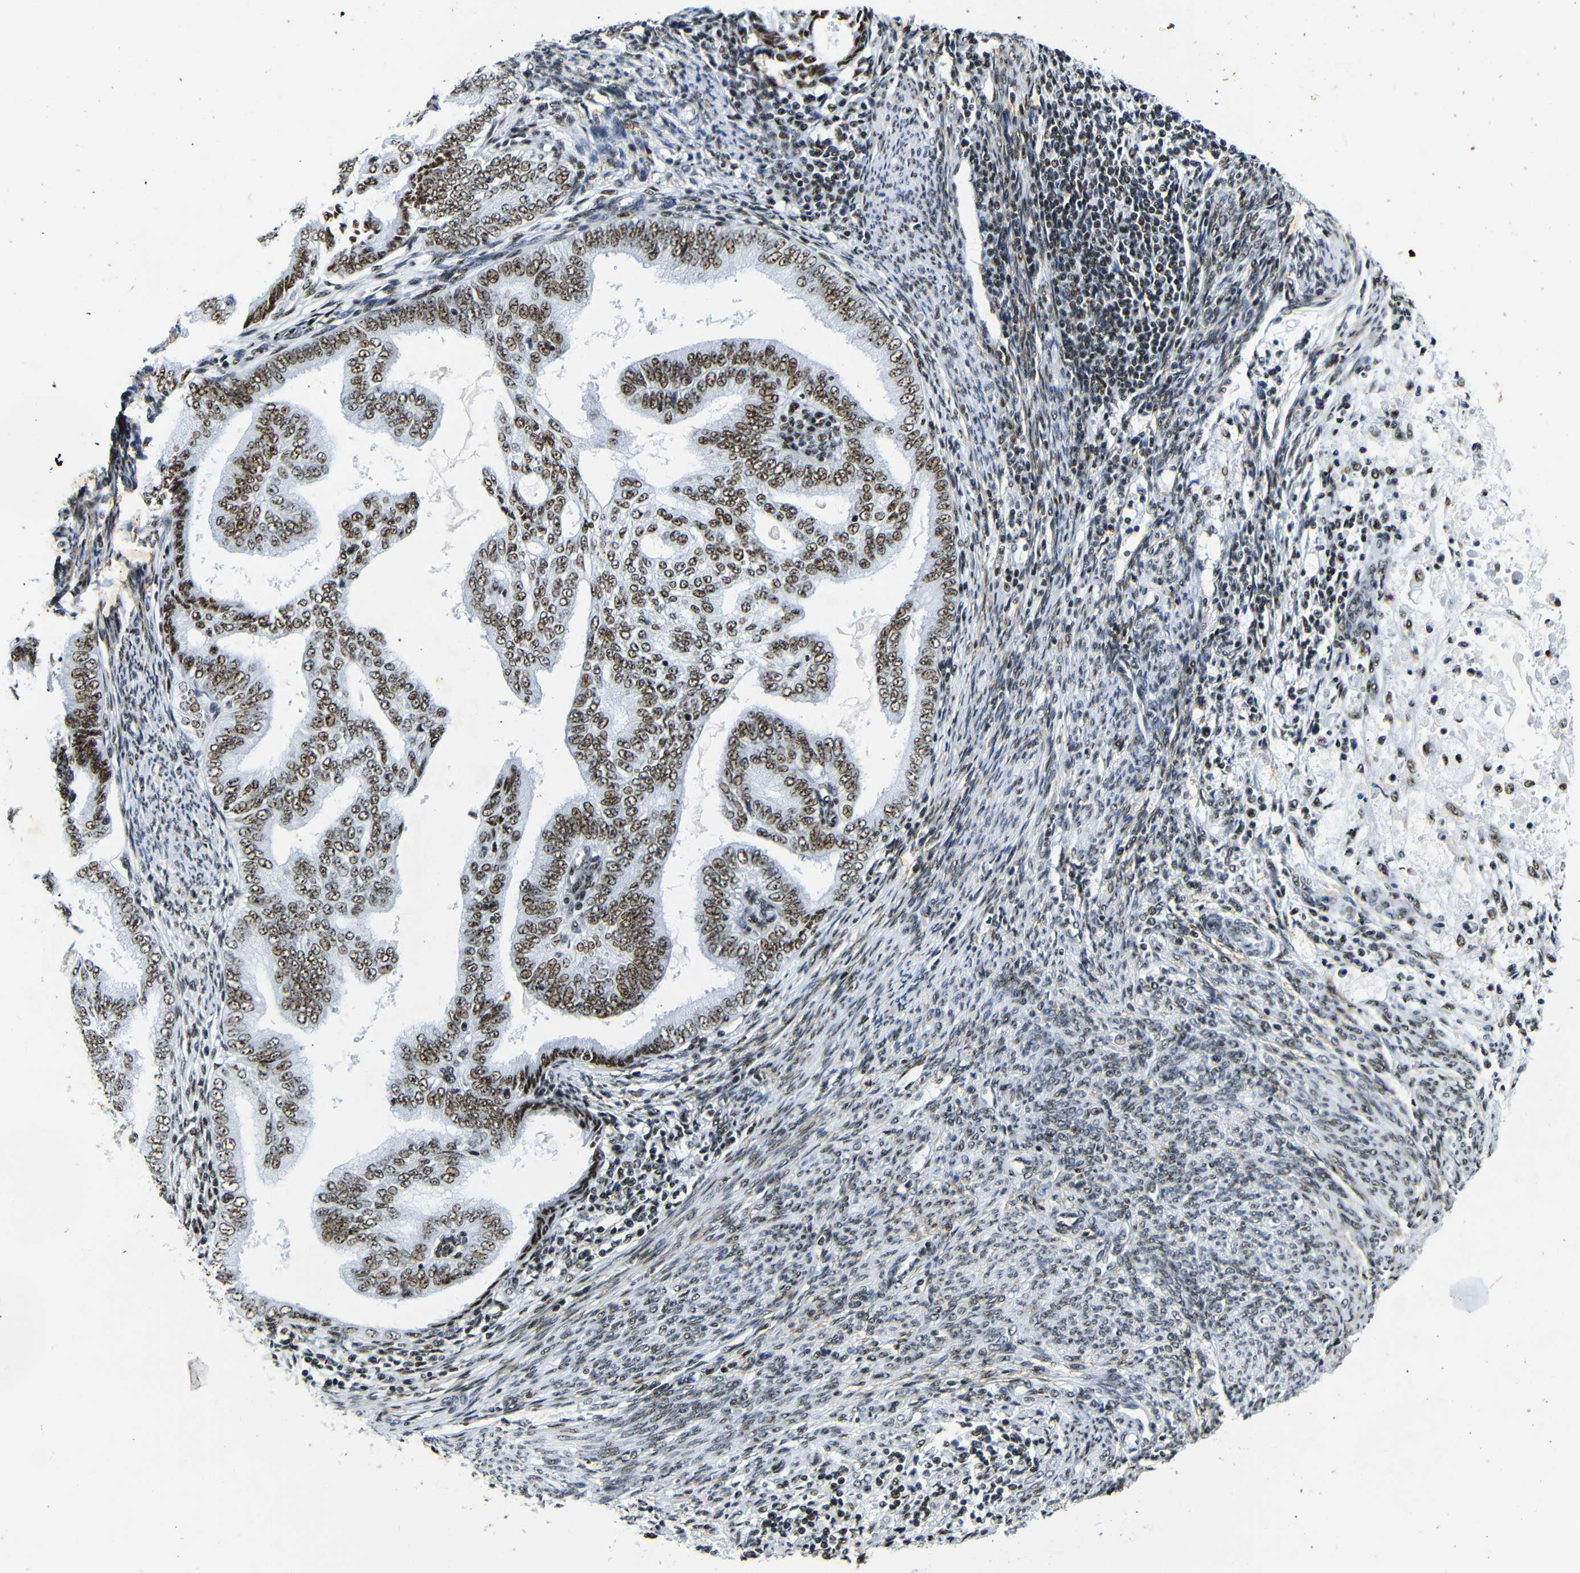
{"staining": {"intensity": "moderate", "quantity": ">75%", "location": "nuclear"}, "tissue": "endometrial cancer", "cell_type": "Tumor cells", "image_type": "cancer", "snomed": [{"axis": "morphology", "description": "Adenocarcinoma, NOS"}, {"axis": "topography", "description": "Endometrium"}], "caption": "Protein expression analysis of adenocarcinoma (endometrial) exhibits moderate nuclear staining in about >75% of tumor cells.", "gene": "SRSF1", "patient": {"sex": "female", "age": 58}}